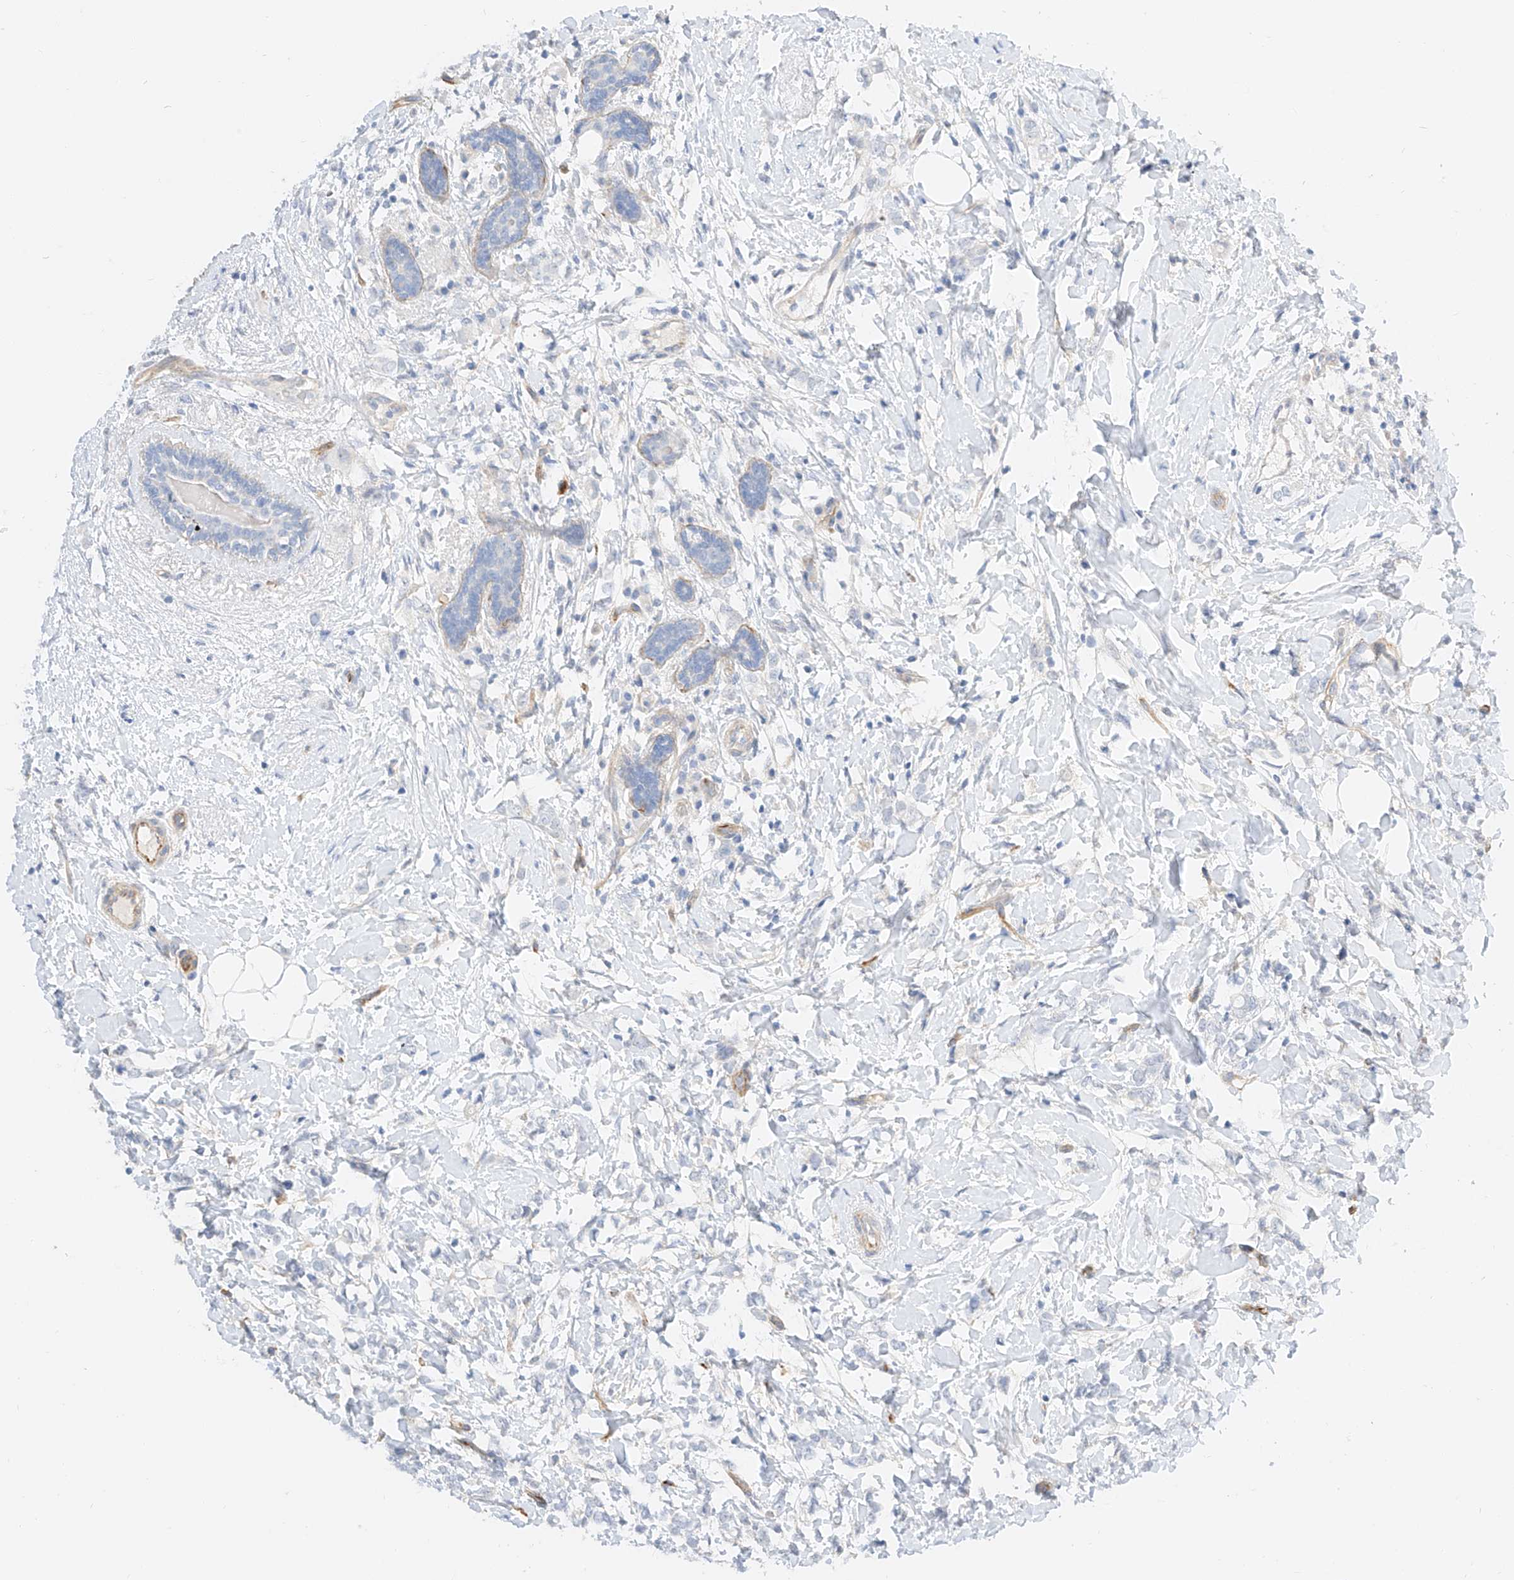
{"staining": {"intensity": "negative", "quantity": "none", "location": "none"}, "tissue": "breast cancer", "cell_type": "Tumor cells", "image_type": "cancer", "snomed": [{"axis": "morphology", "description": "Normal tissue, NOS"}, {"axis": "morphology", "description": "Lobular carcinoma"}, {"axis": "topography", "description": "Breast"}], "caption": "This is a image of immunohistochemistry staining of lobular carcinoma (breast), which shows no positivity in tumor cells.", "gene": "CDCP2", "patient": {"sex": "female", "age": 47}}